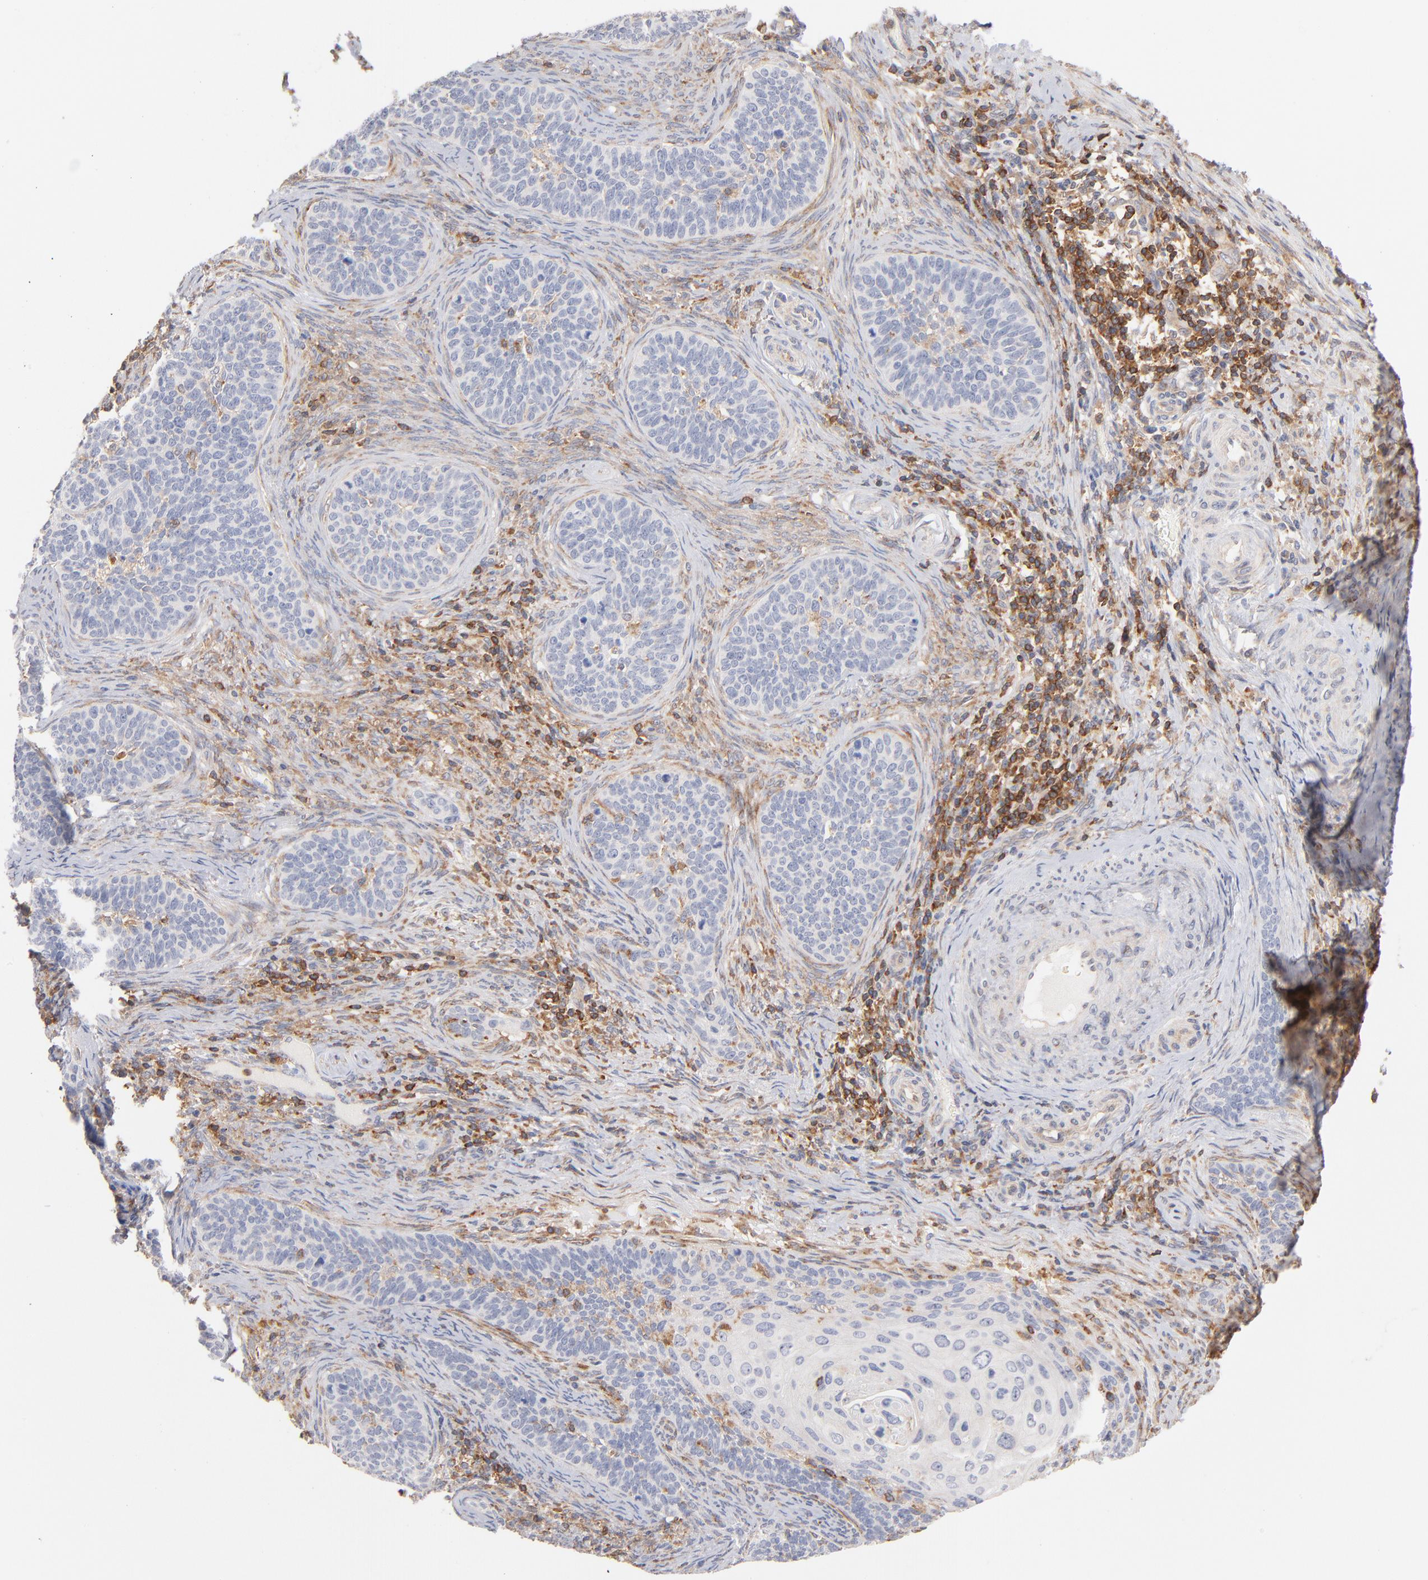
{"staining": {"intensity": "negative", "quantity": "none", "location": "none"}, "tissue": "cervical cancer", "cell_type": "Tumor cells", "image_type": "cancer", "snomed": [{"axis": "morphology", "description": "Squamous cell carcinoma, NOS"}, {"axis": "topography", "description": "Cervix"}], "caption": "This photomicrograph is of squamous cell carcinoma (cervical) stained with immunohistochemistry (IHC) to label a protein in brown with the nuclei are counter-stained blue. There is no positivity in tumor cells.", "gene": "WIPF1", "patient": {"sex": "female", "age": 33}}